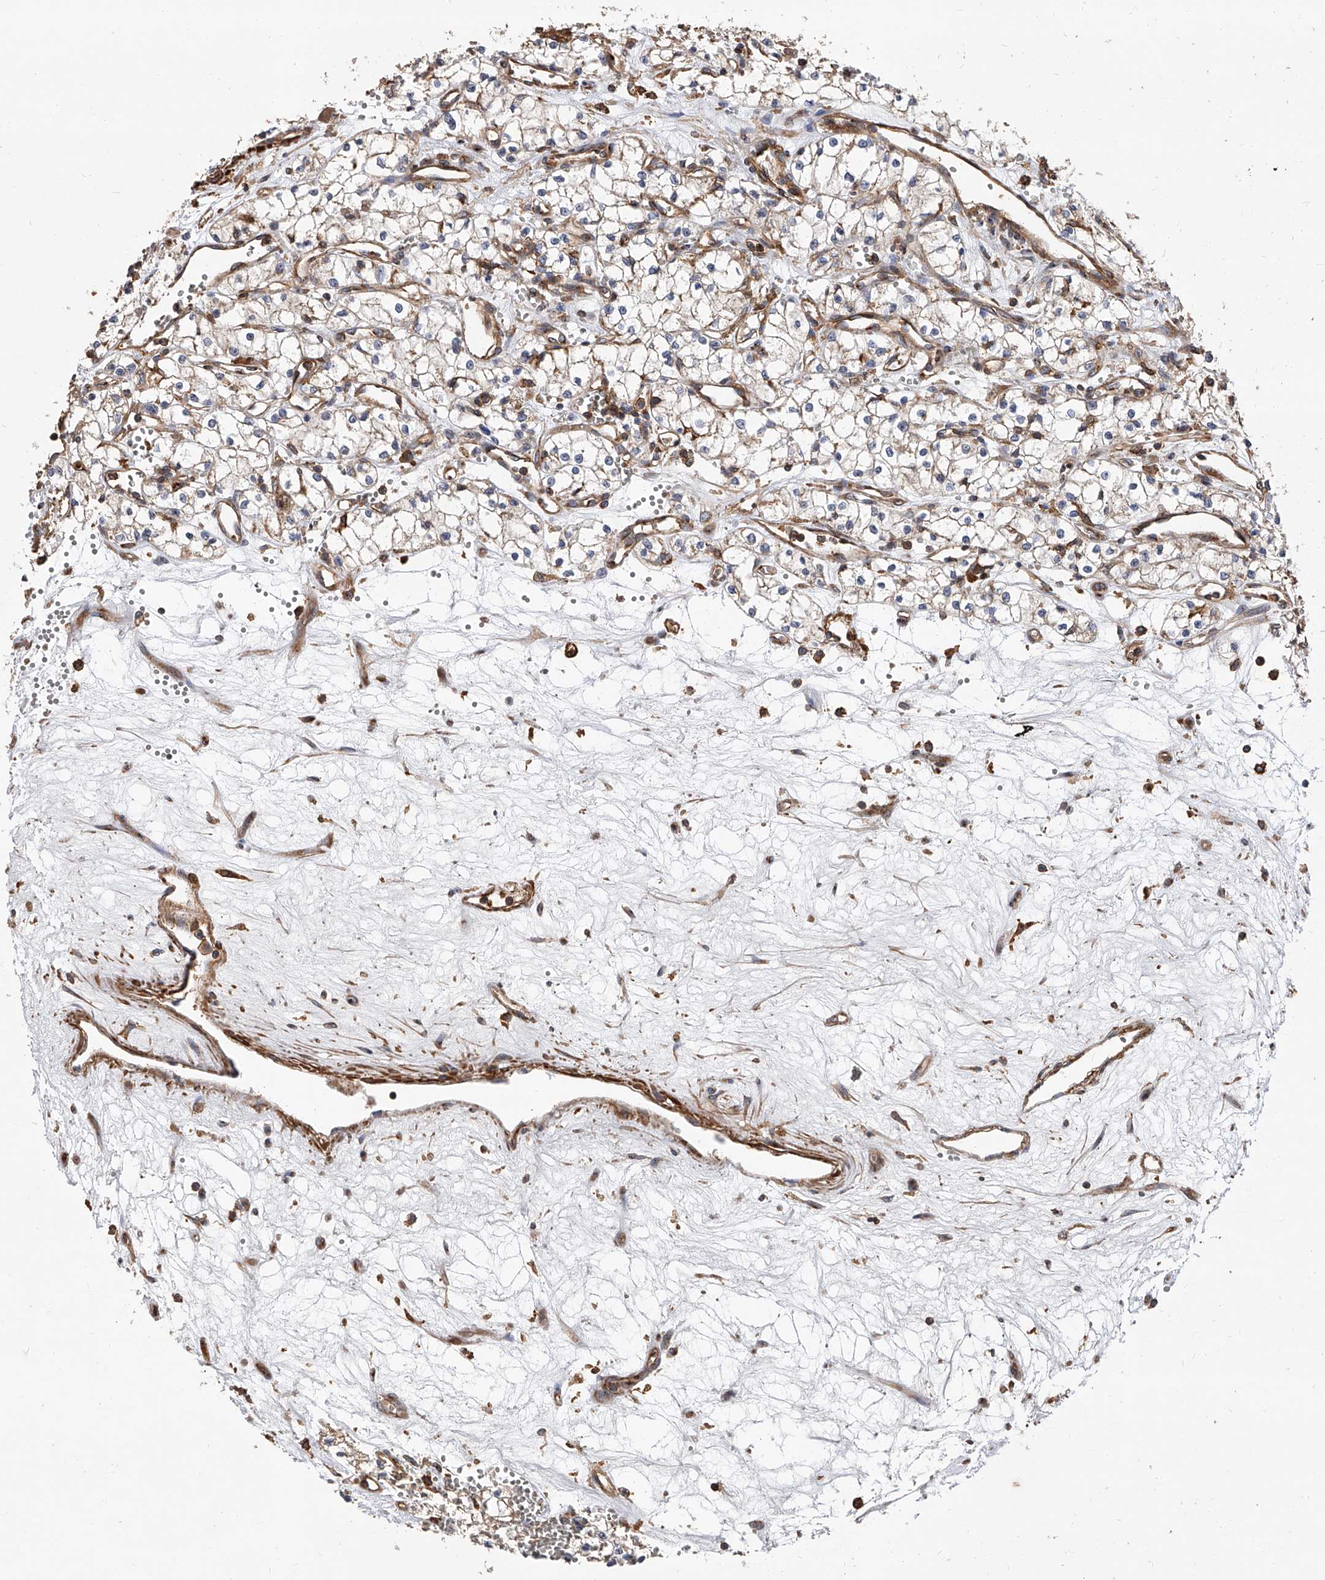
{"staining": {"intensity": "negative", "quantity": "none", "location": "none"}, "tissue": "renal cancer", "cell_type": "Tumor cells", "image_type": "cancer", "snomed": [{"axis": "morphology", "description": "Adenocarcinoma, NOS"}, {"axis": "topography", "description": "Kidney"}], "caption": "Immunohistochemistry (IHC) photomicrograph of renal adenocarcinoma stained for a protein (brown), which exhibits no positivity in tumor cells.", "gene": "PISD", "patient": {"sex": "male", "age": 59}}